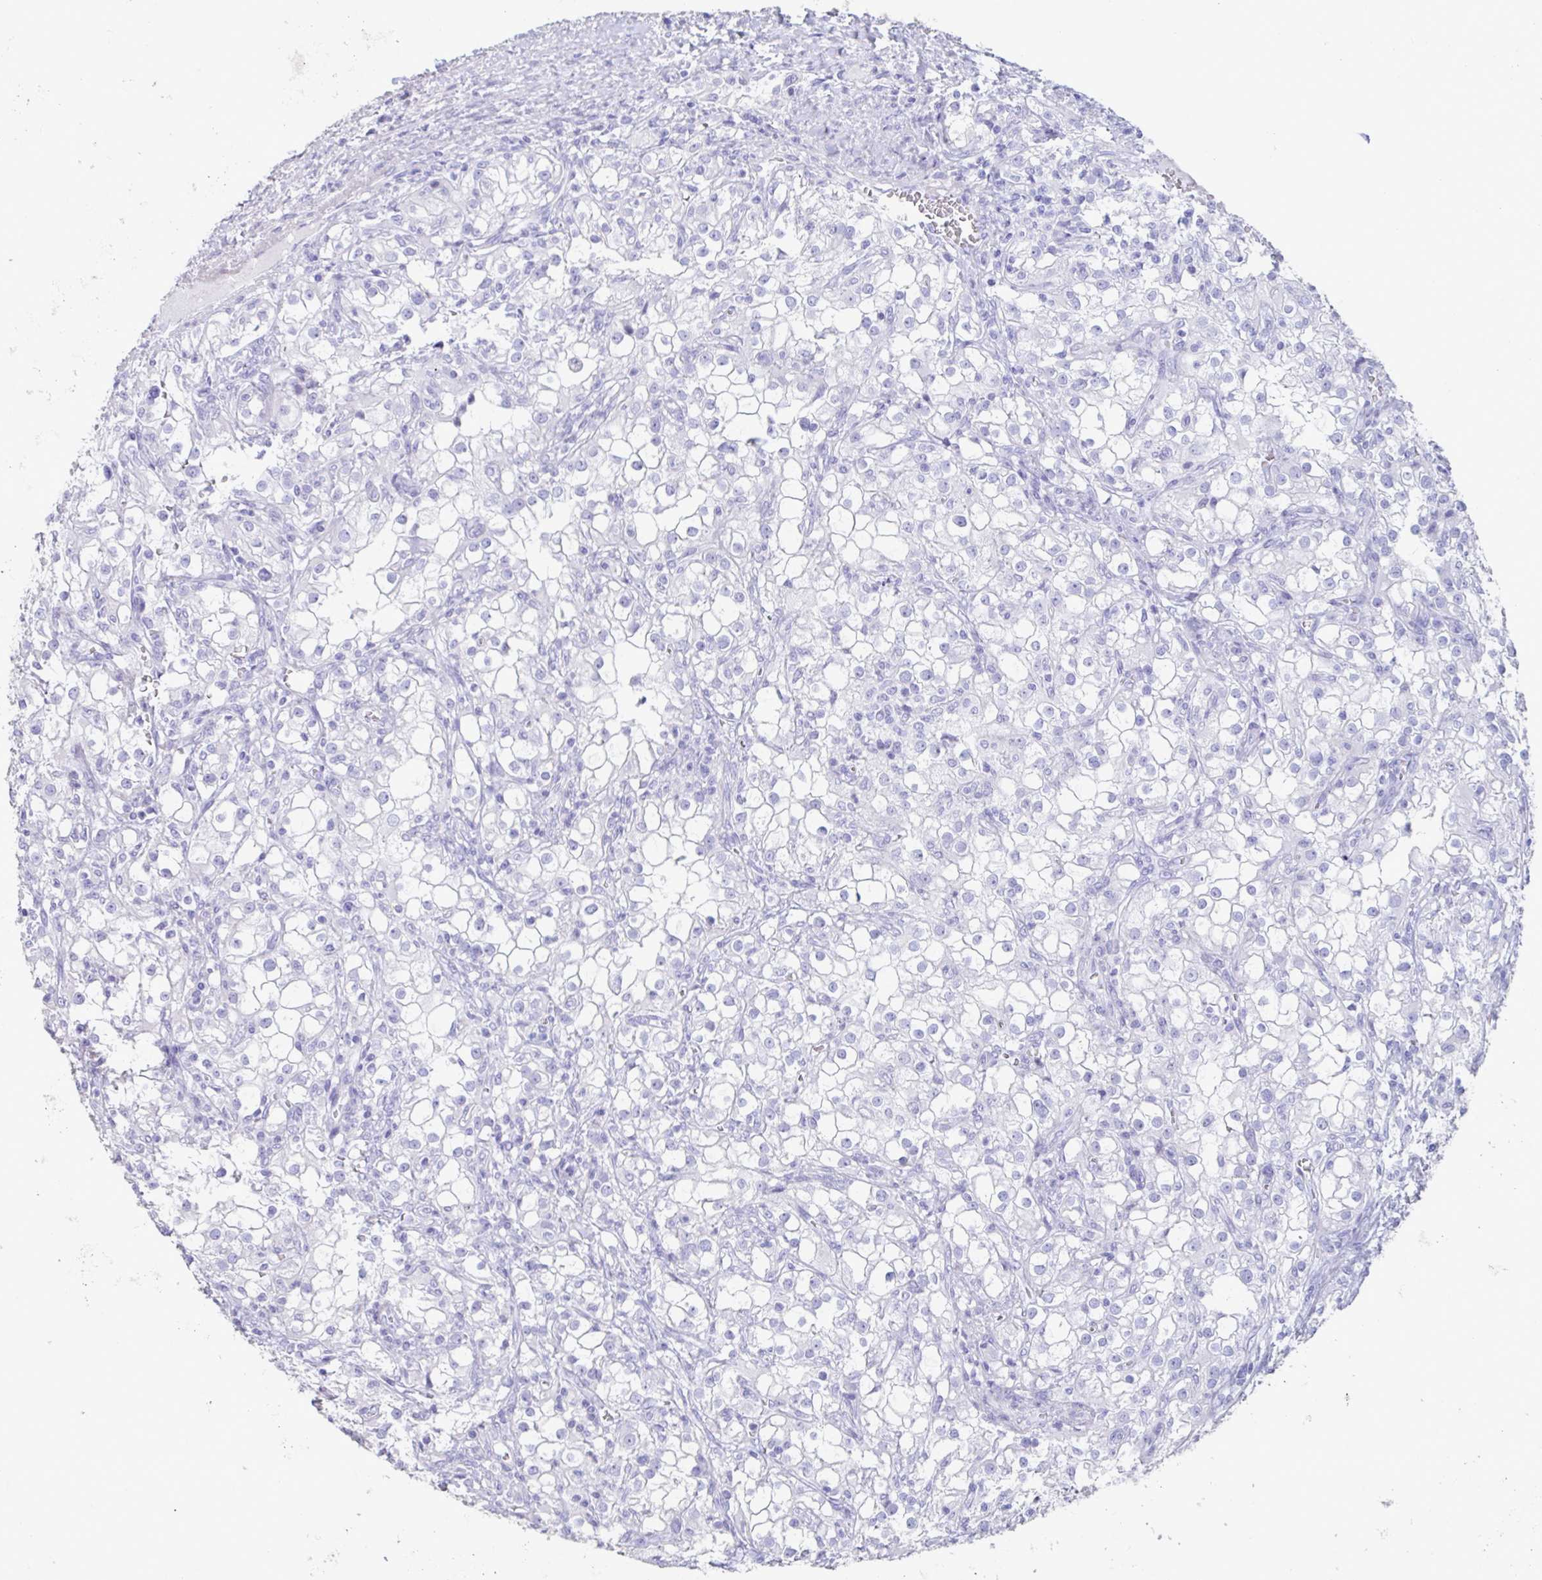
{"staining": {"intensity": "negative", "quantity": "none", "location": "none"}, "tissue": "renal cancer", "cell_type": "Tumor cells", "image_type": "cancer", "snomed": [{"axis": "morphology", "description": "Adenocarcinoma, NOS"}, {"axis": "topography", "description": "Kidney"}], "caption": "Protein analysis of renal cancer demonstrates no significant positivity in tumor cells.", "gene": "TNNC1", "patient": {"sex": "female", "age": 74}}